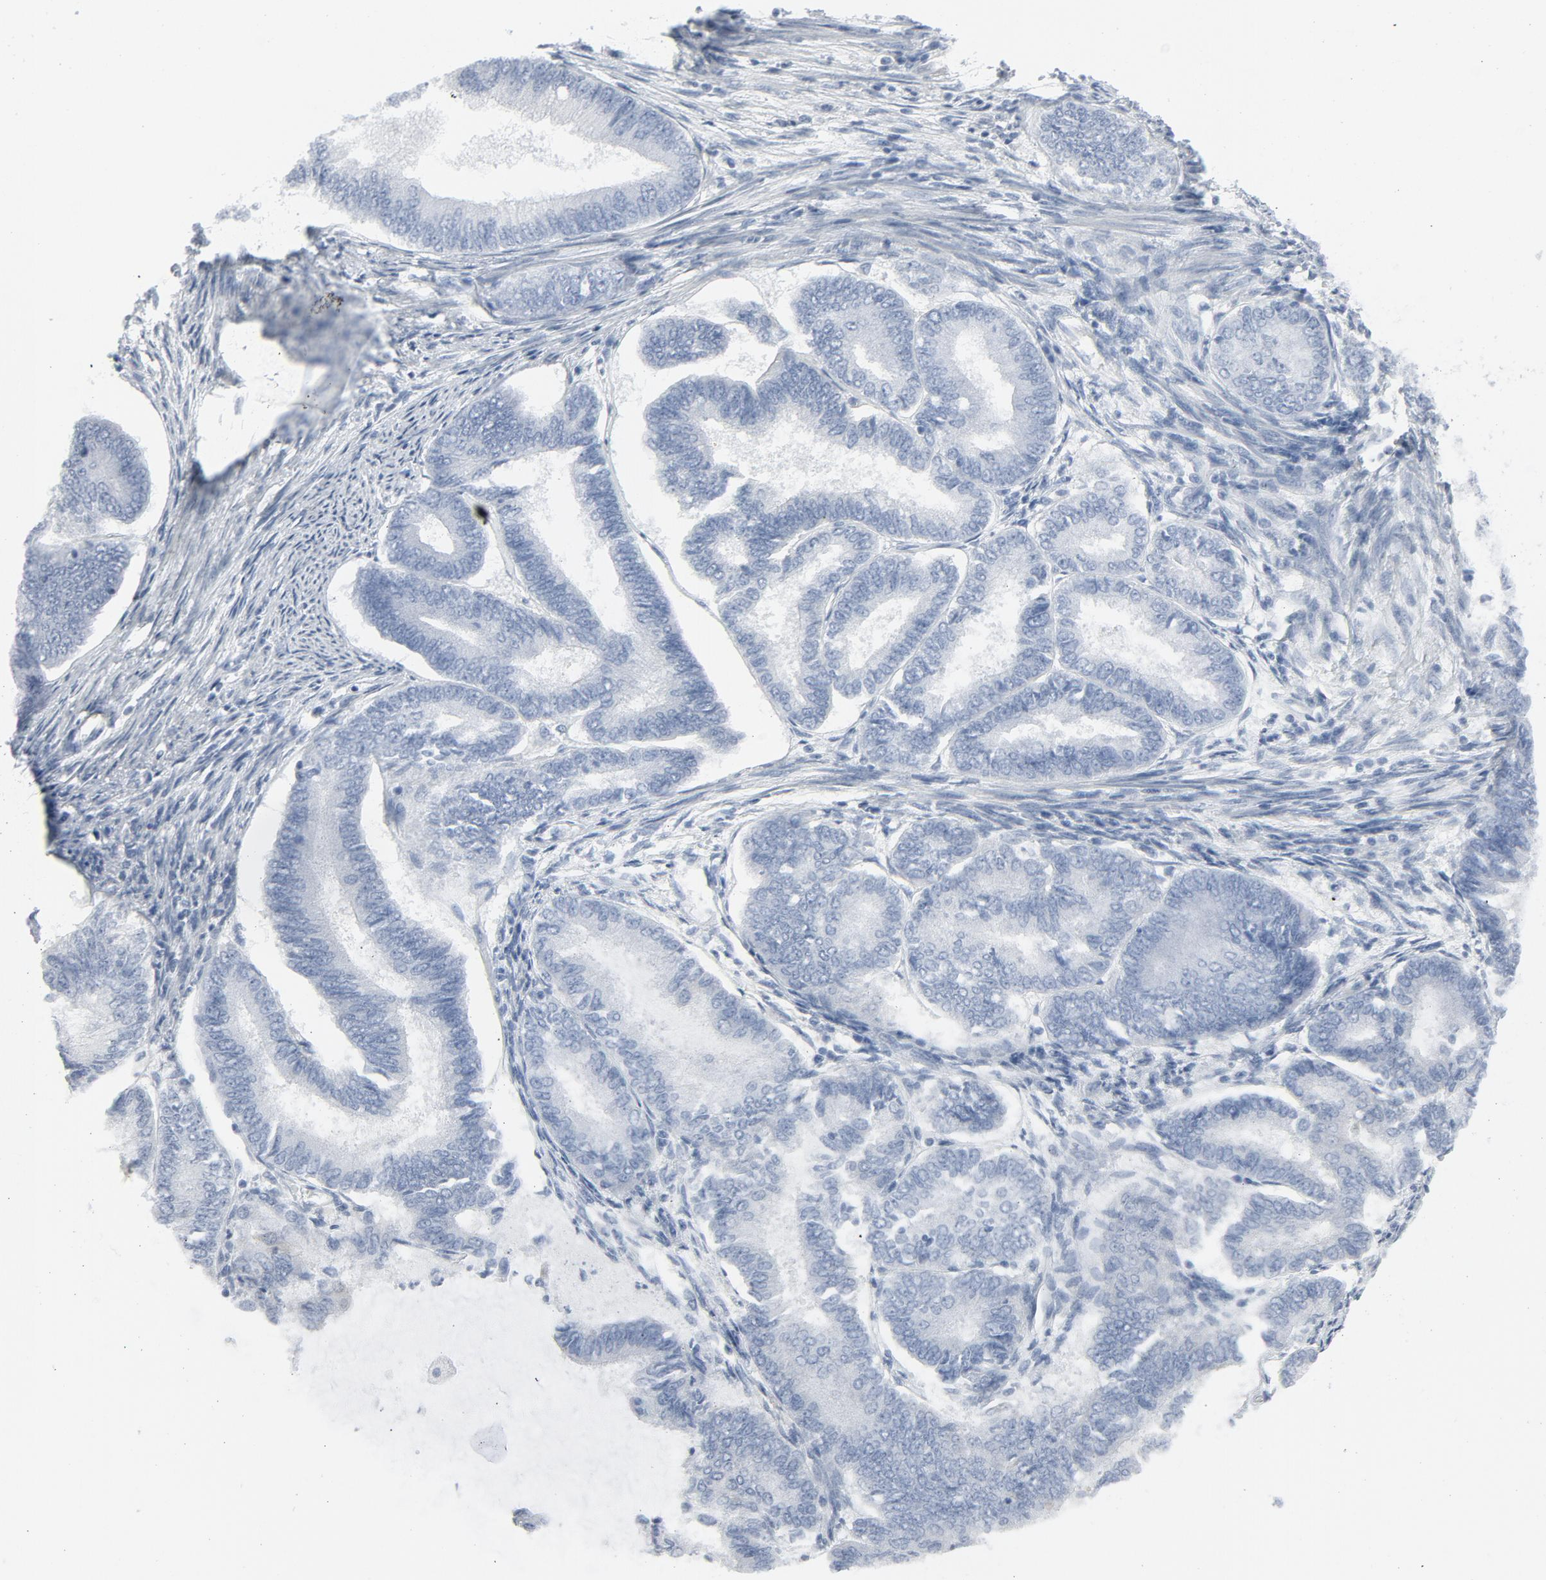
{"staining": {"intensity": "negative", "quantity": "none", "location": "none"}, "tissue": "endometrial cancer", "cell_type": "Tumor cells", "image_type": "cancer", "snomed": [{"axis": "morphology", "description": "Adenocarcinoma, NOS"}, {"axis": "topography", "description": "Endometrium"}], "caption": "Immunohistochemistry histopathology image of endometrial cancer (adenocarcinoma) stained for a protein (brown), which displays no staining in tumor cells. Nuclei are stained in blue.", "gene": "STAT5A", "patient": {"sex": "female", "age": 86}}